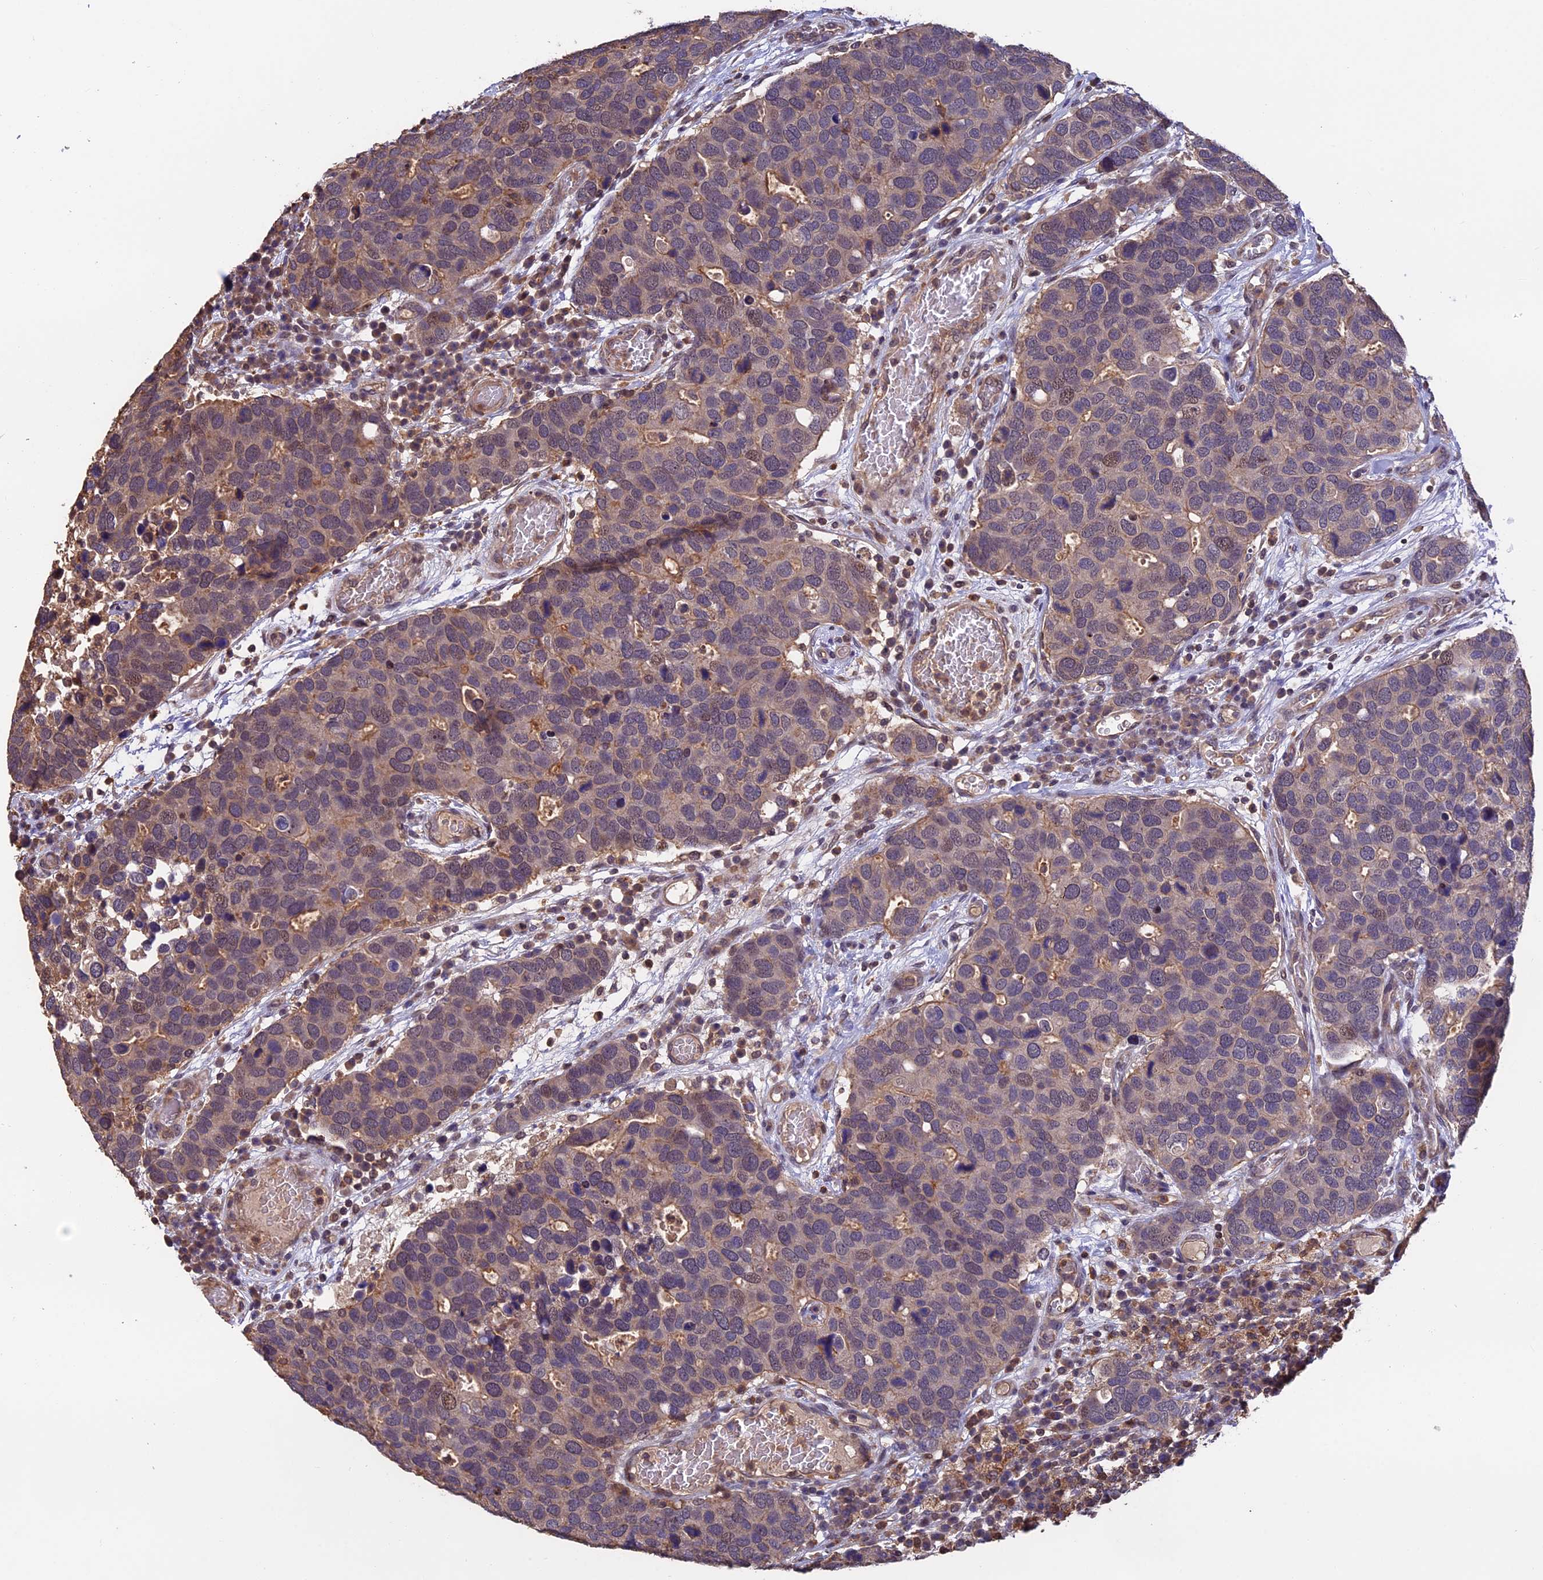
{"staining": {"intensity": "weak", "quantity": ">75%", "location": "cytoplasmic/membranous"}, "tissue": "breast cancer", "cell_type": "Tumor cells", "image_type": "cancer", "snomed": [{"axis": "morphology", "description": "Duct carcinoma"}, {"axis": "topography", "description": "Breast"}], "caption": "The immunohistochemical stain highlights weak cytoplasmic/membranous staining in tumor cells of breast infiltrating ductal carcinoma tissue. (DAB (3,3'-diaminobenzidine) IHC with brightfield microscopy, high magnification).", "gene": "PKD2L2", "patient": {"sex": "female", "age": 83}}